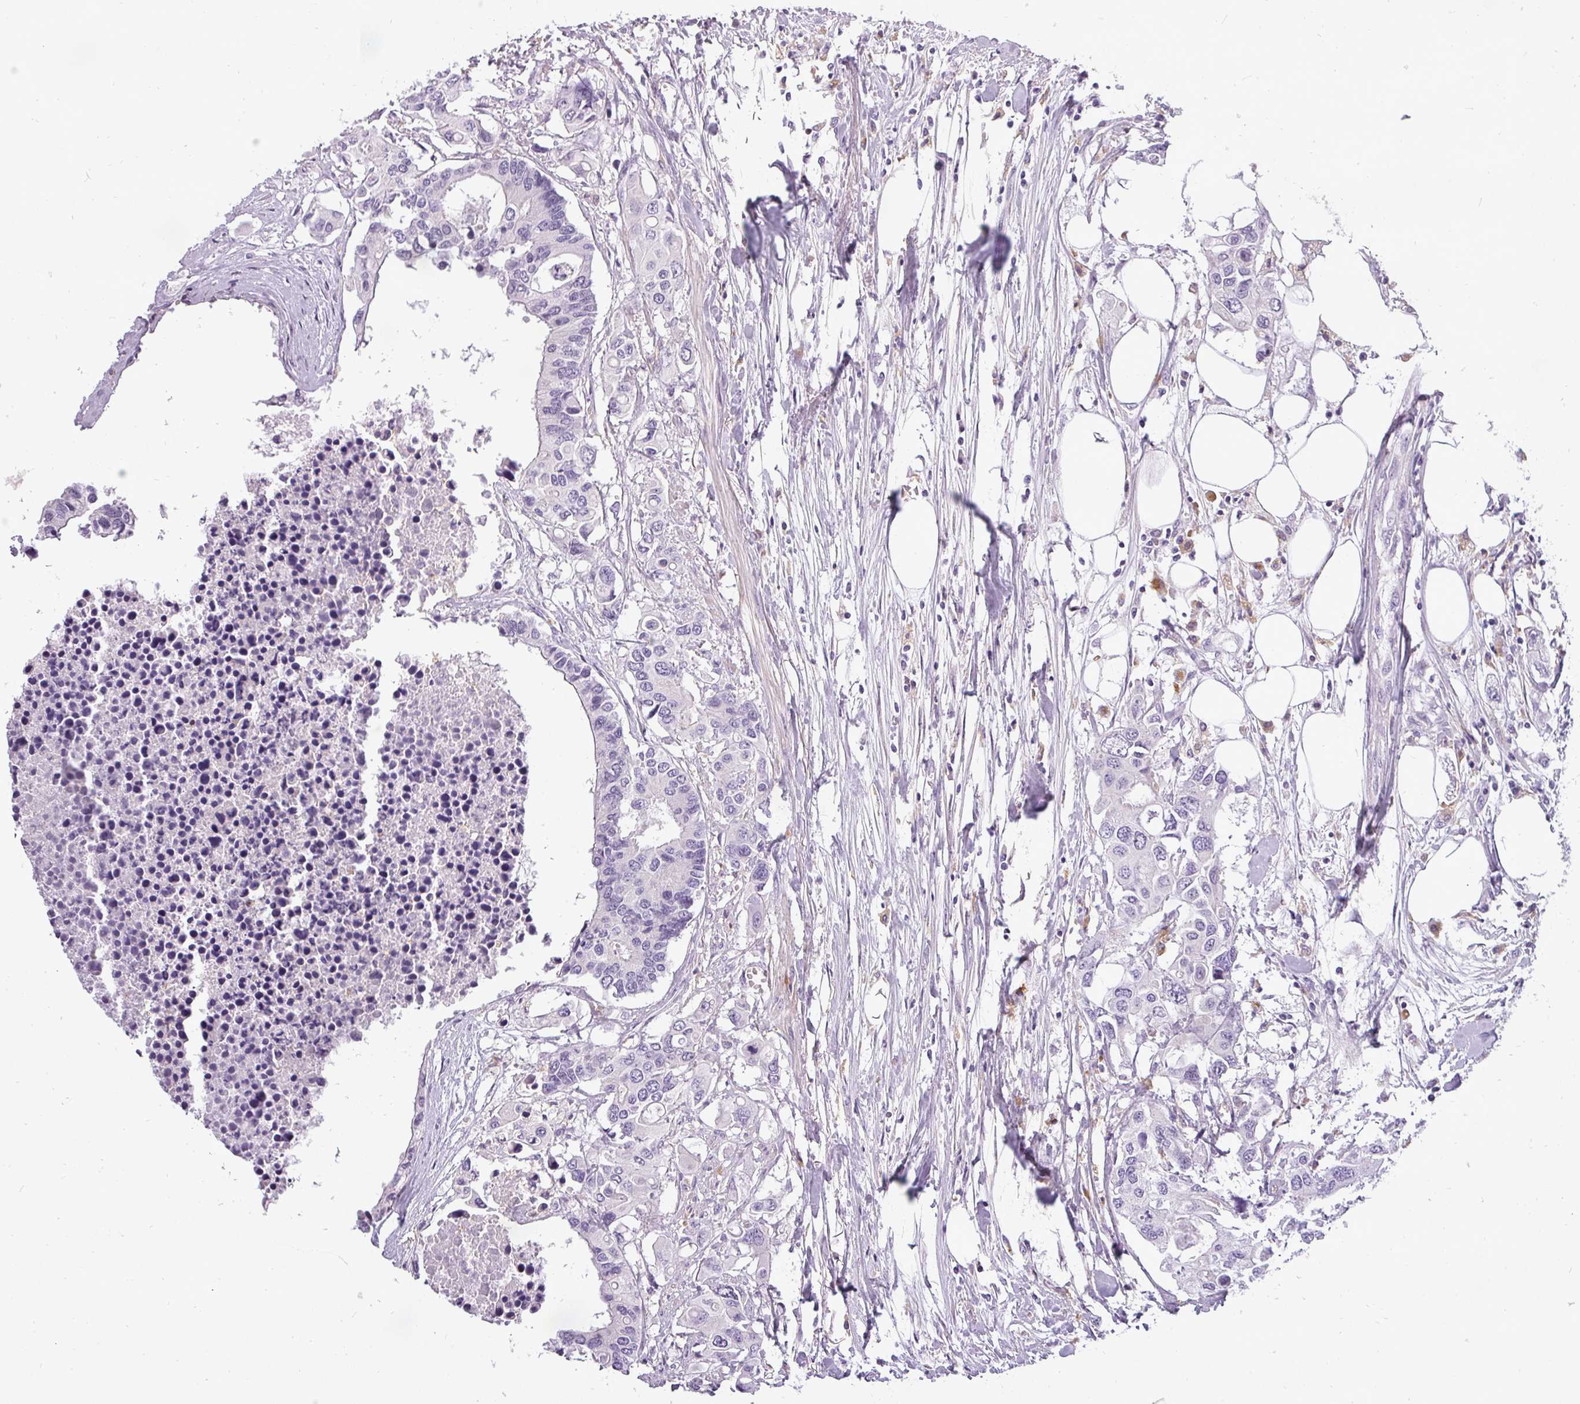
{"staining": {"intensity": "negative", "quantity": "none", "location": "none"}, "tissue": "colorectal cancer", "cell_type": "Tumor cells", "image_type": "cancer", "snomed": [{"axis": "morphology", "description": "Adenocarcinoma, NOS"}, {"axis": "topography", "description": "Colon"}], "caption": "An immunohistochemistry (IHC) histopathology image of adenocarcinoma (colorectal) is shown. There is no staining in tumor cells of adenocarcinoma (colorectal). Nuclei are stained in blue.", "gene": "ATP6V1D", "patient": {"sex": "male", "age": 77}}